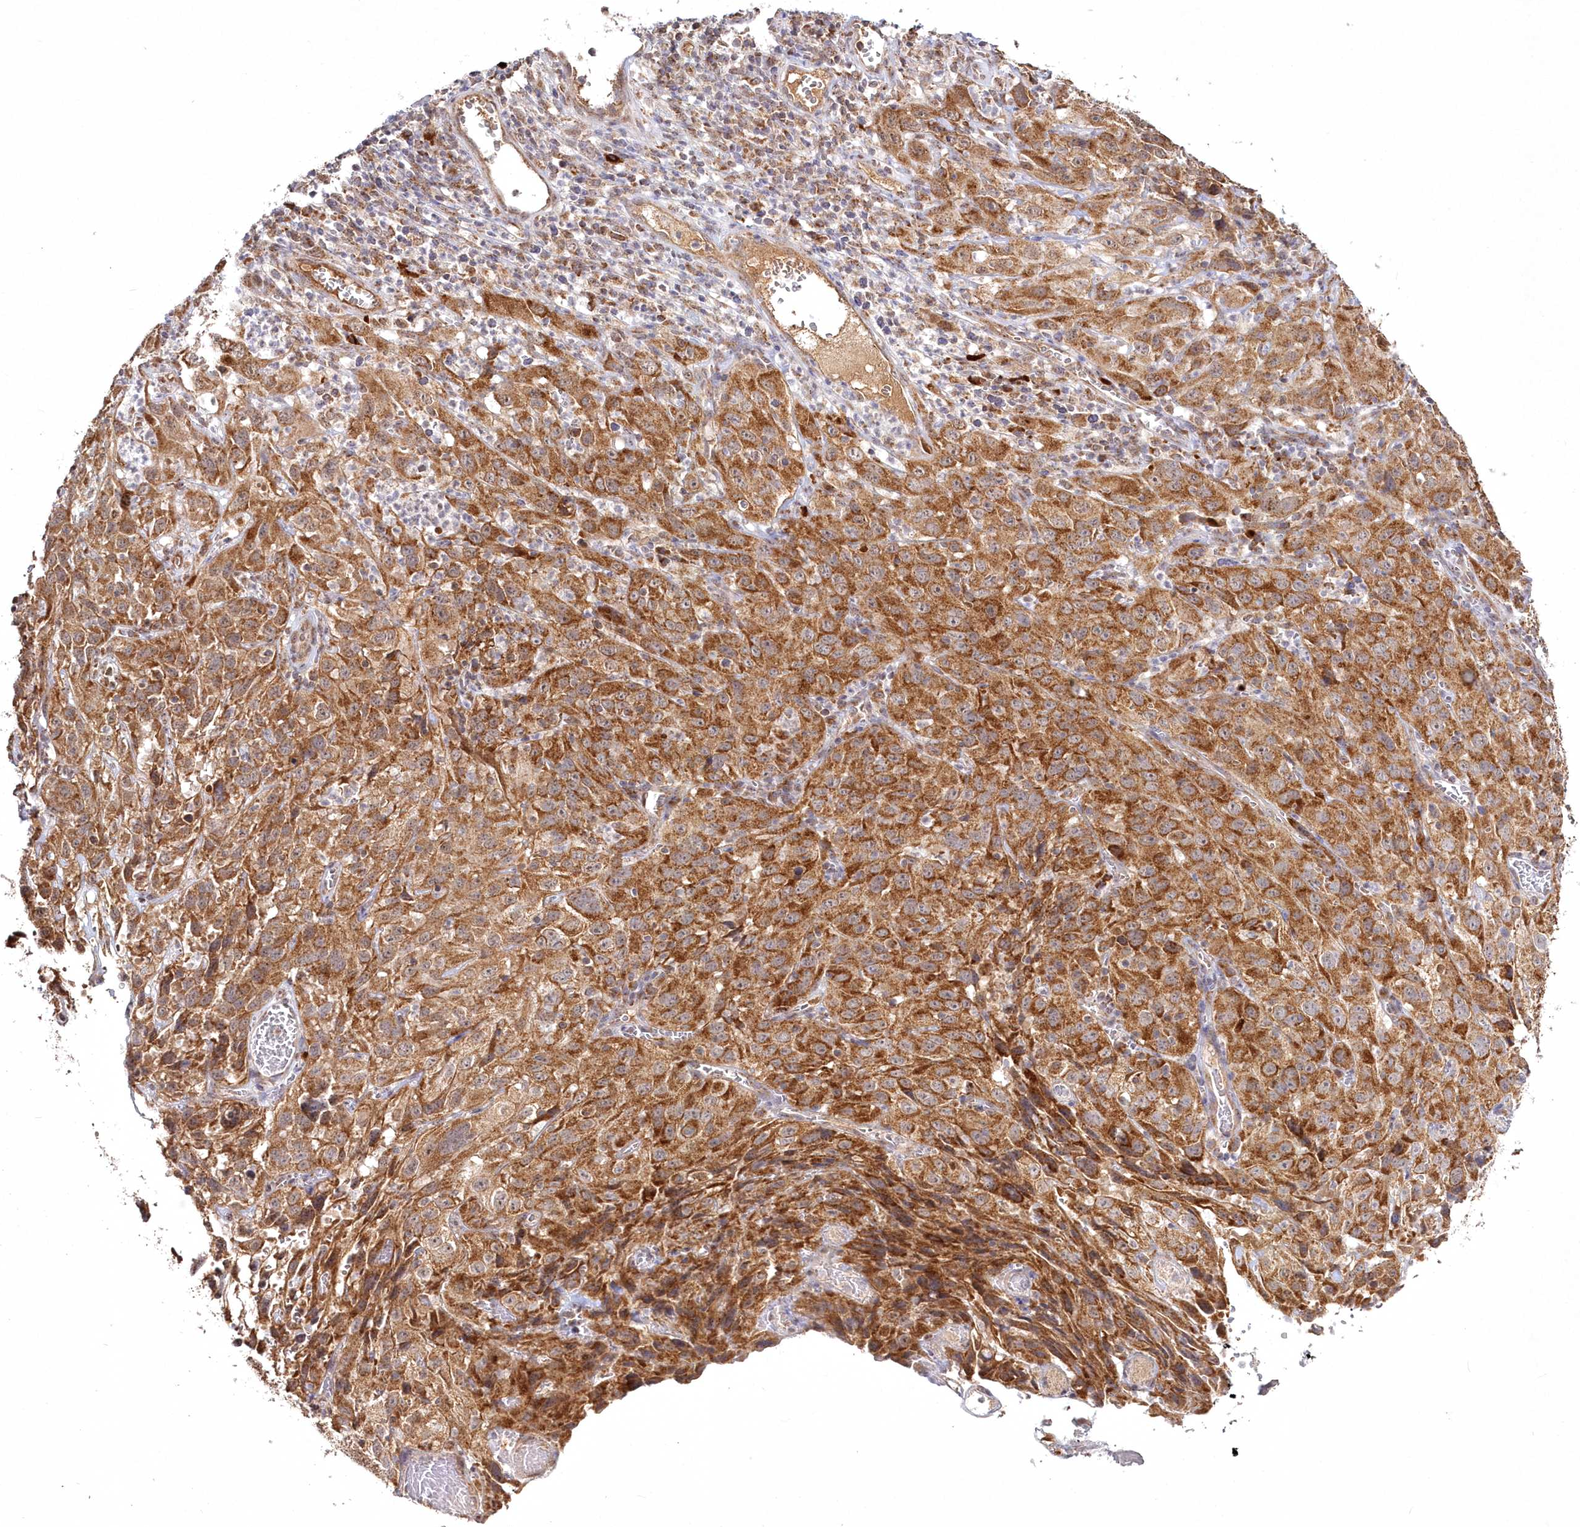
{"staining": {"intensity": "moderate", "quantity": ">75%", "location": "cytoplasmic/membranous"}, "tissue": "cervical cancer", "cell_type": "Tumor cells", "image_type": "cancer", "snomed": [{"axis": "morphology", "description": "Squamous cell carcinoma, NOS"}, {"axis": "topography", "description": "Cervix"}], "caption": "Protein staining of squamous cell carcinoma (cervical) tissue displays moderate cytoplasmic/membranous positivity in about >75% of tumor cells. The protein is shown in brown color, while the nuclei are stained blue.", "gene": "PEX13", "patient": {"sex": "female", "age": 32}}